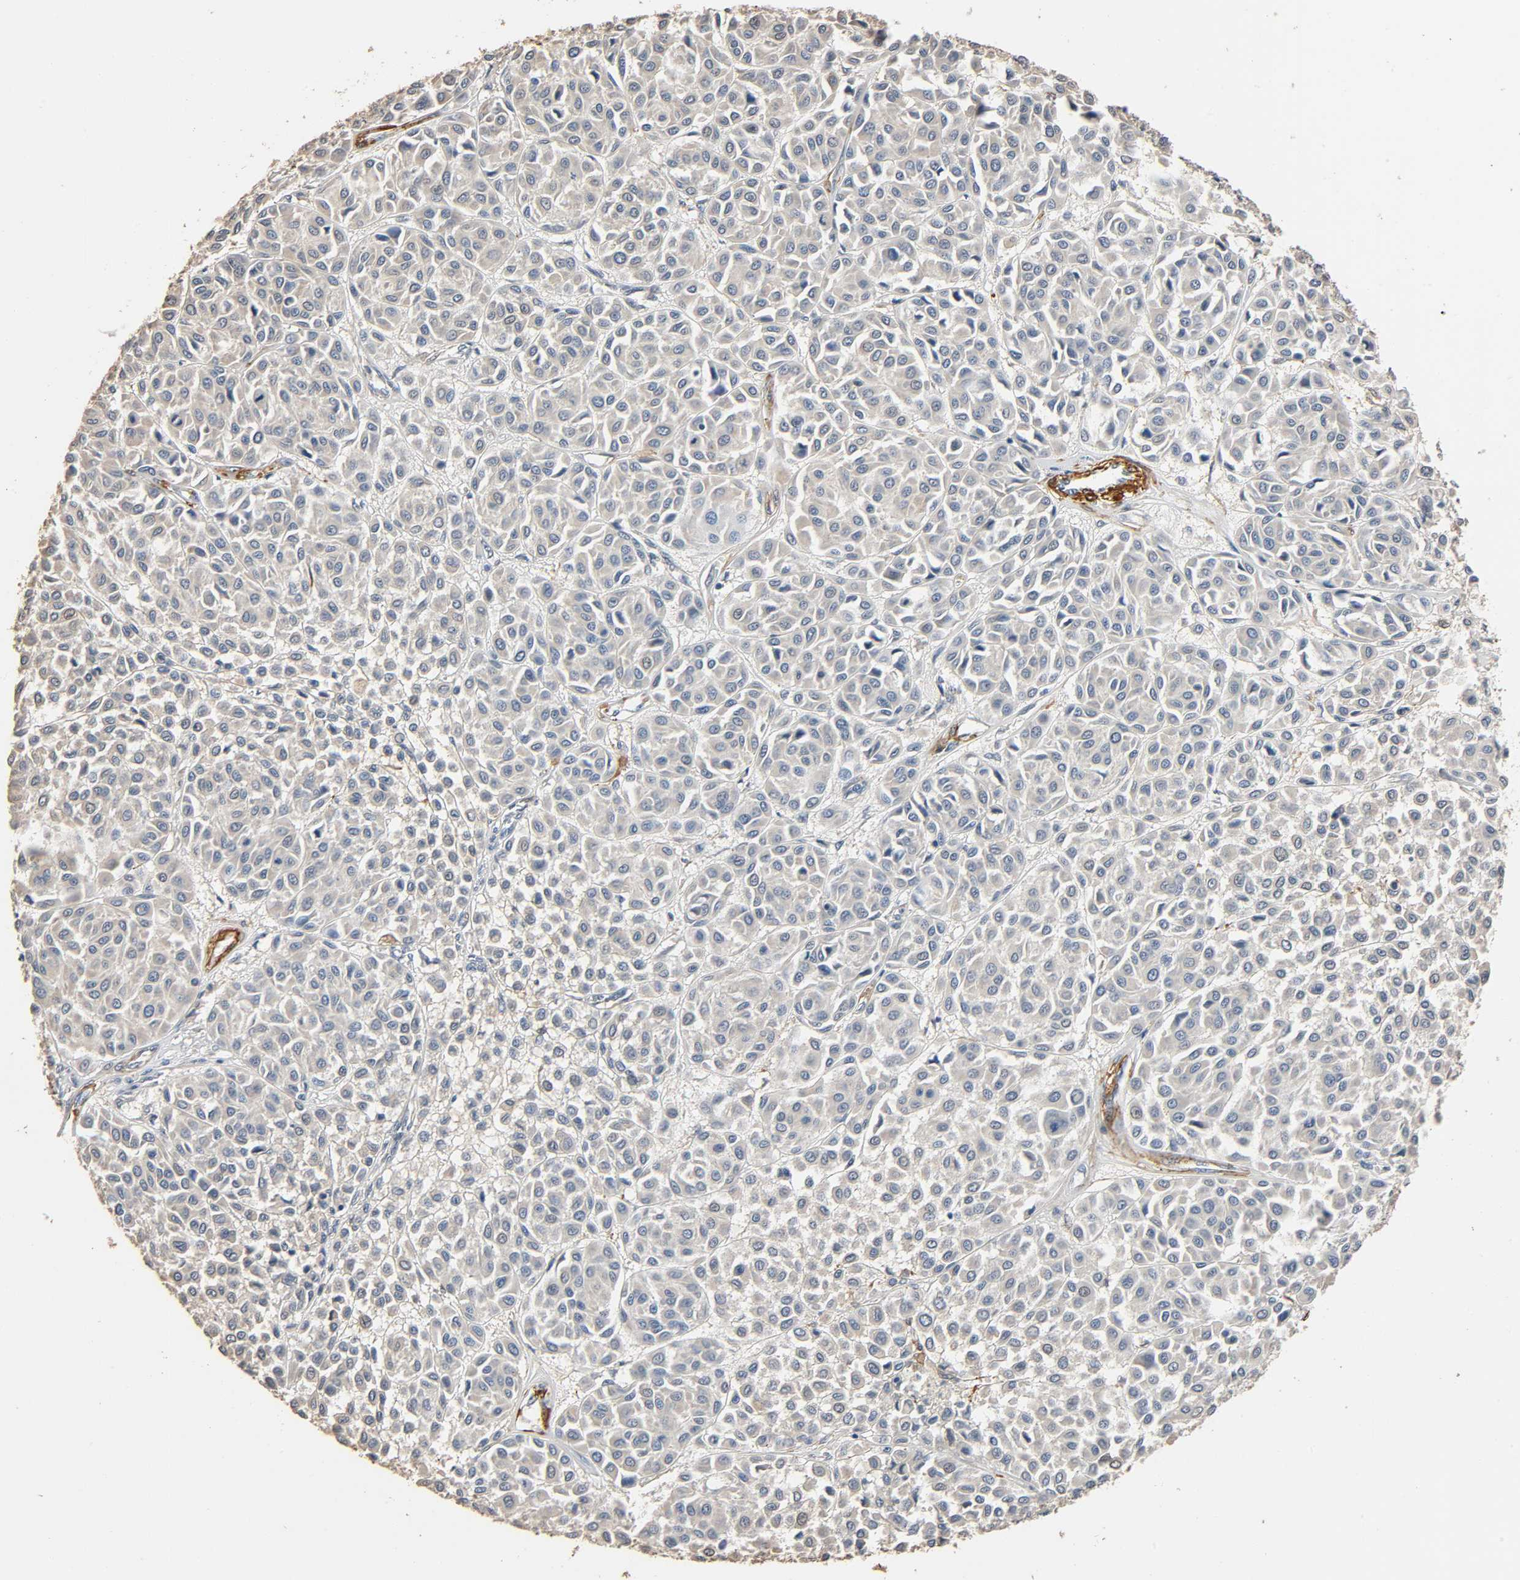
{"staining": {"intensity": "weak", "quantity": ">75%", "location": "cytoplasmic/membranous"}, "tissue": "melanoma", "cell_type": "Tumor cells", "image_type": "cancer", "snomed": [{"axis": "morphology", "description": "Malignant melanoma, Metastatic site"}, {"axis": "topography", "description": "Soft tissue"}], "caption": "The image displays a brown stain indicating the presence of a protein in the cytoplasmic/membranous of tumor cells in melanoma.", "gene": "GSTA3", "patient": {"sex": "male", "age": 41}}